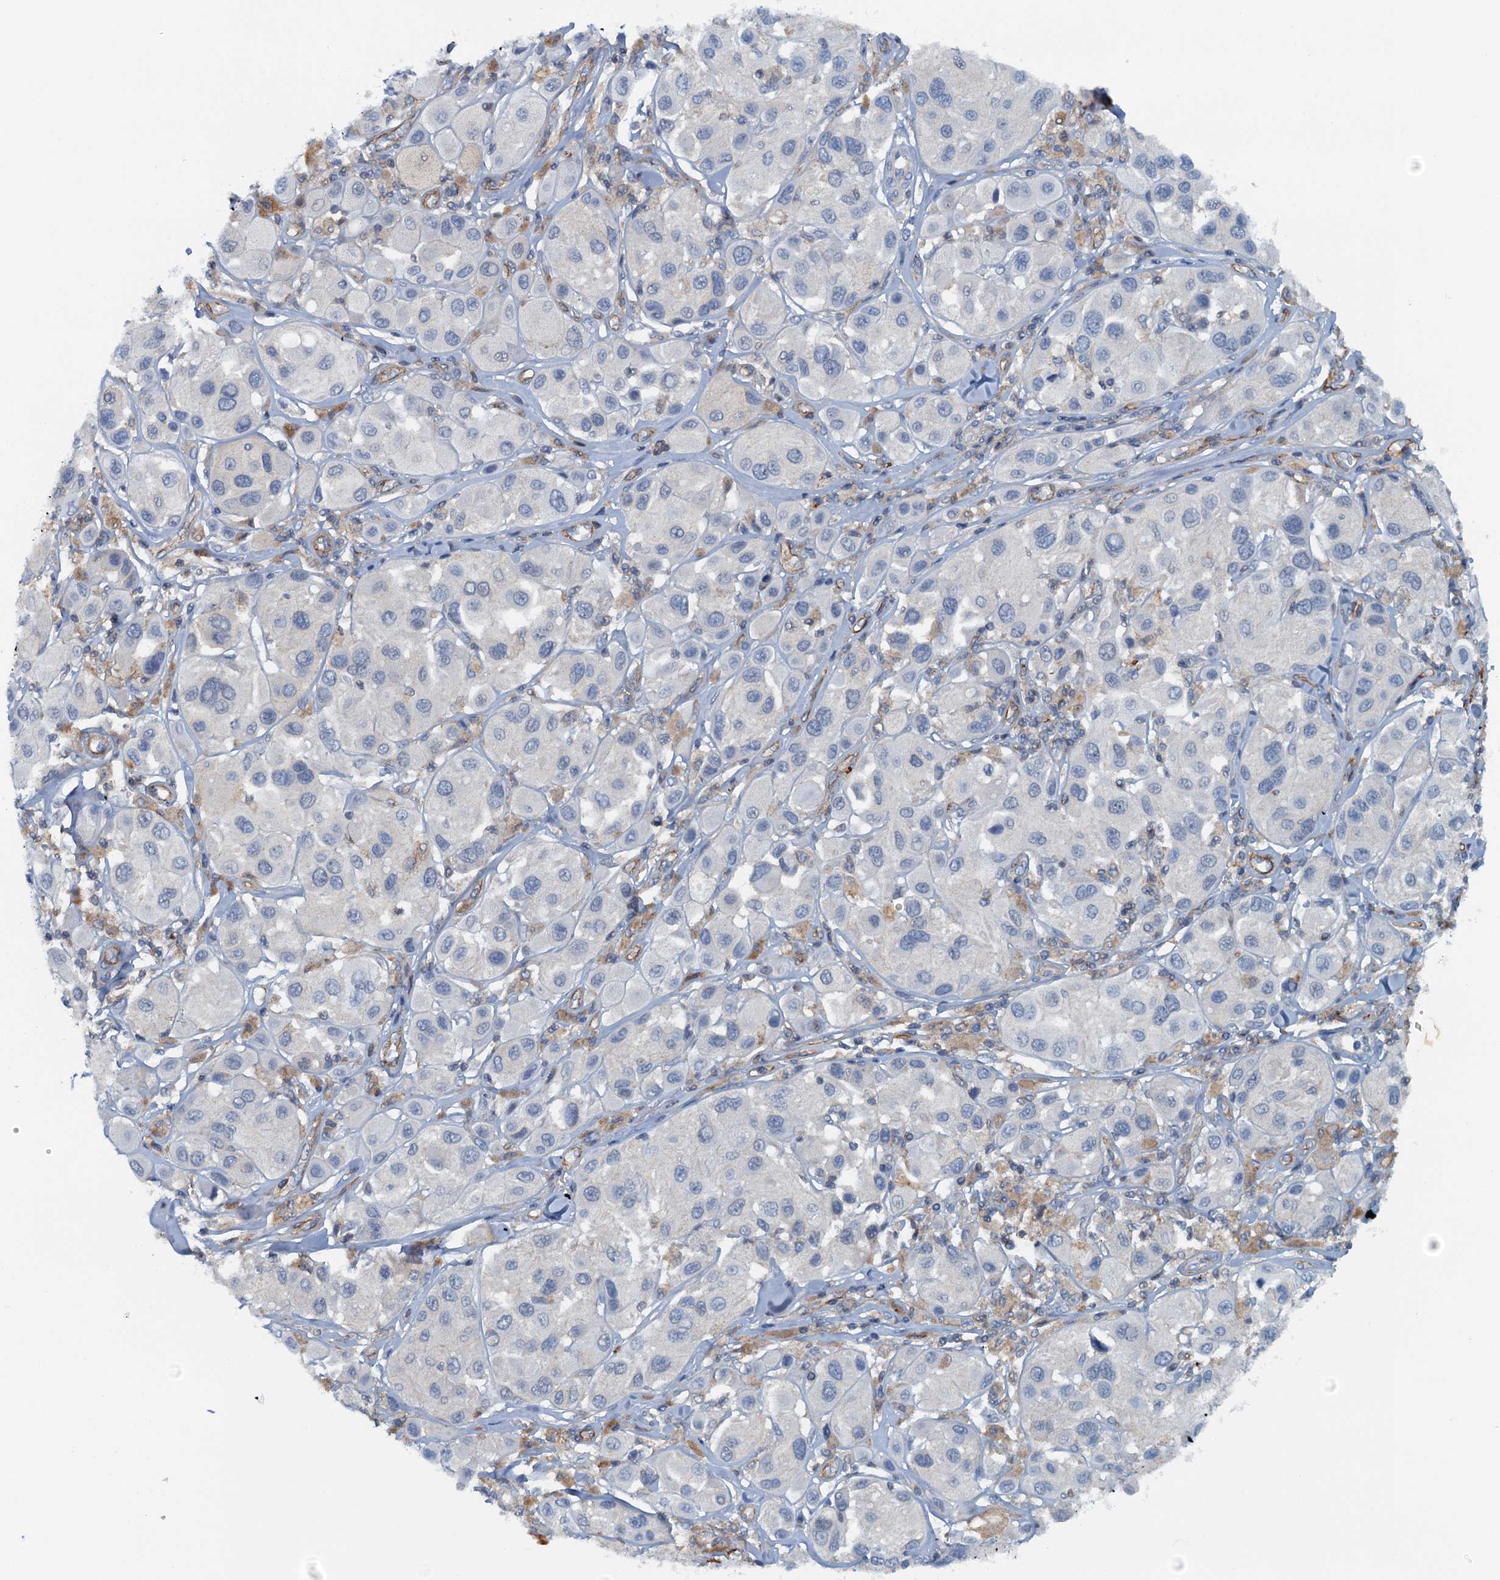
{"staining": {"intensity": "negative", "quantity": "none", "location": "none"}, "tissue": "melanoma", "cell_type": "Tumor cells", "image_type": "cancer", "snomed": [{"axis": "morphology", "description": "Malignant melanoma, Metastatic site"}, {"axis": "topography", "description": "Skin"}], "caption": "Melanoma was stained to show a protein in brown. There is no significant expression in tumor cells.", "gene": "THAP10", "patient": {"sex": "male", "age": 41}}